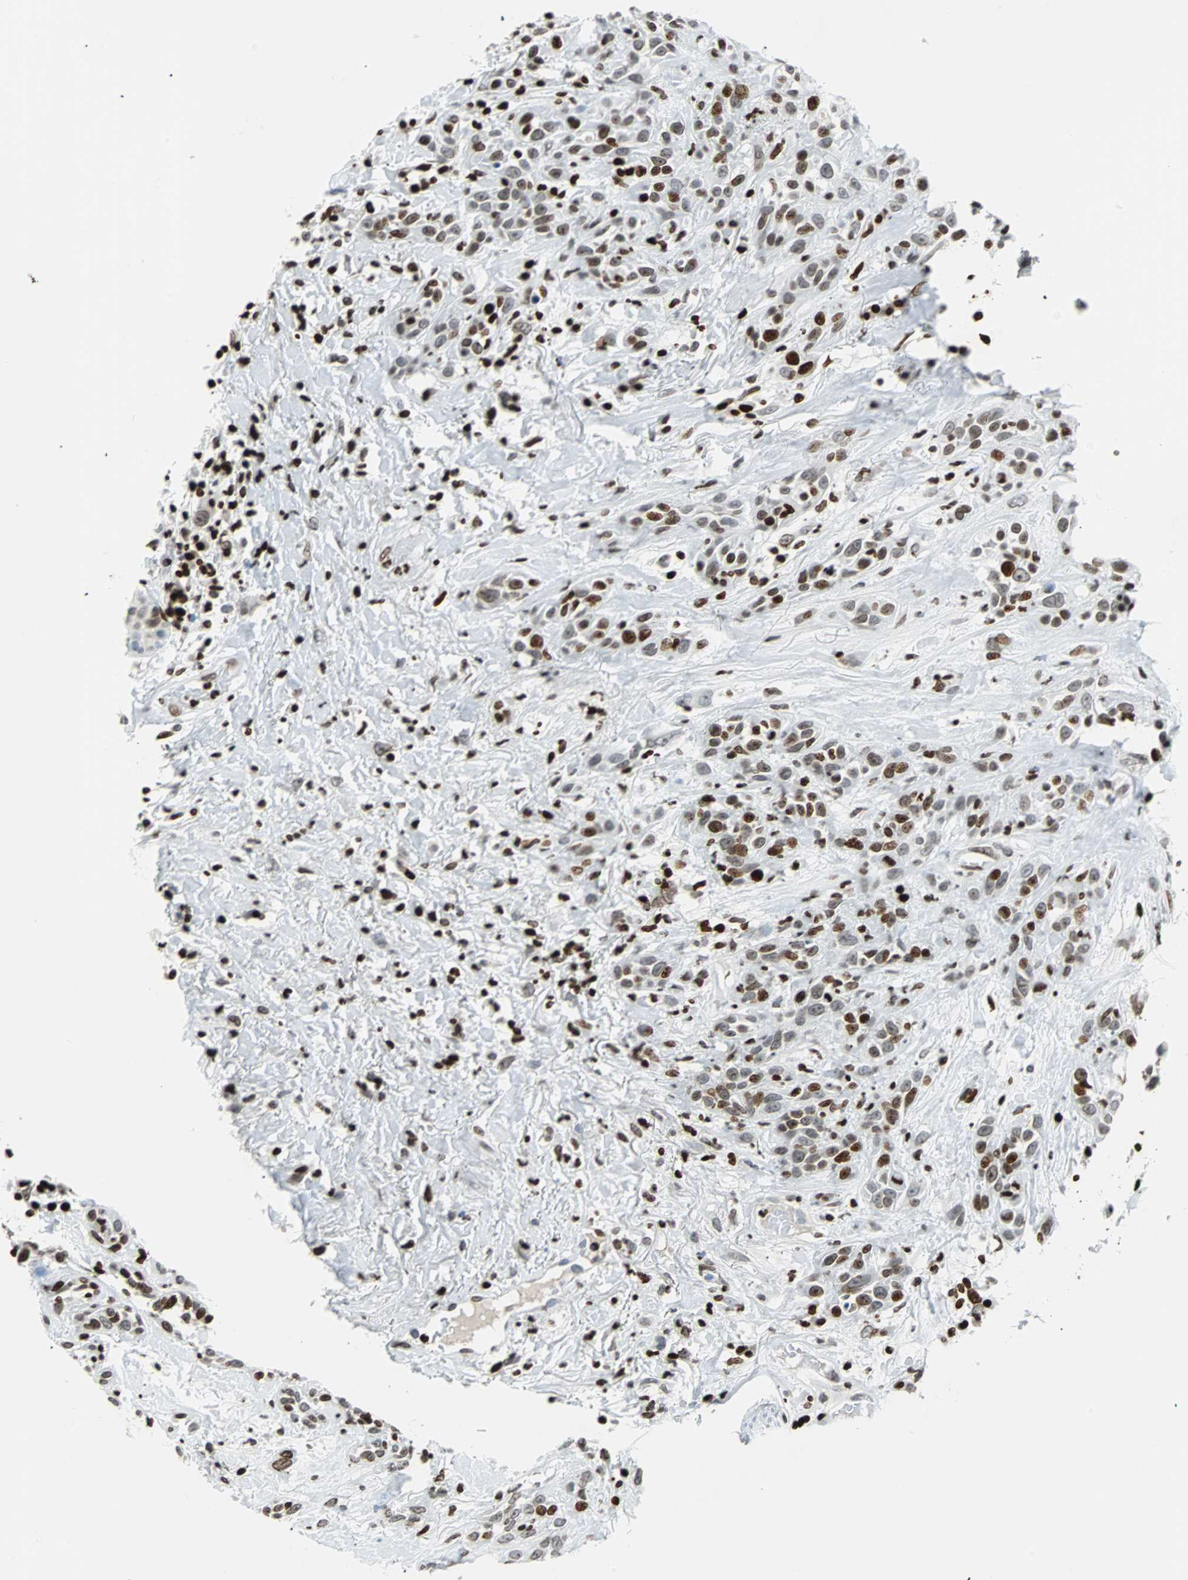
{"staining": {"intensity": "moderate", "quantity": ">75%", "location": "nuclear"}, "tissue": "head and neck cancer", "cell_type": "Tumor cells", "image_type": "cancer", "snomed": [{"axis": "morphology", "description": "Squamous cell carcinoma, NOS"}, {"axis": "topography", "description": "Head-Neck"}], "caption": "Brown immunohistochemical staining in human head and neck cancer demonstrates moderate nuclear expression in about >75% of tumor cells.", "gene": "ZNF131", "patient": {"sex": "male", "age": 62}}